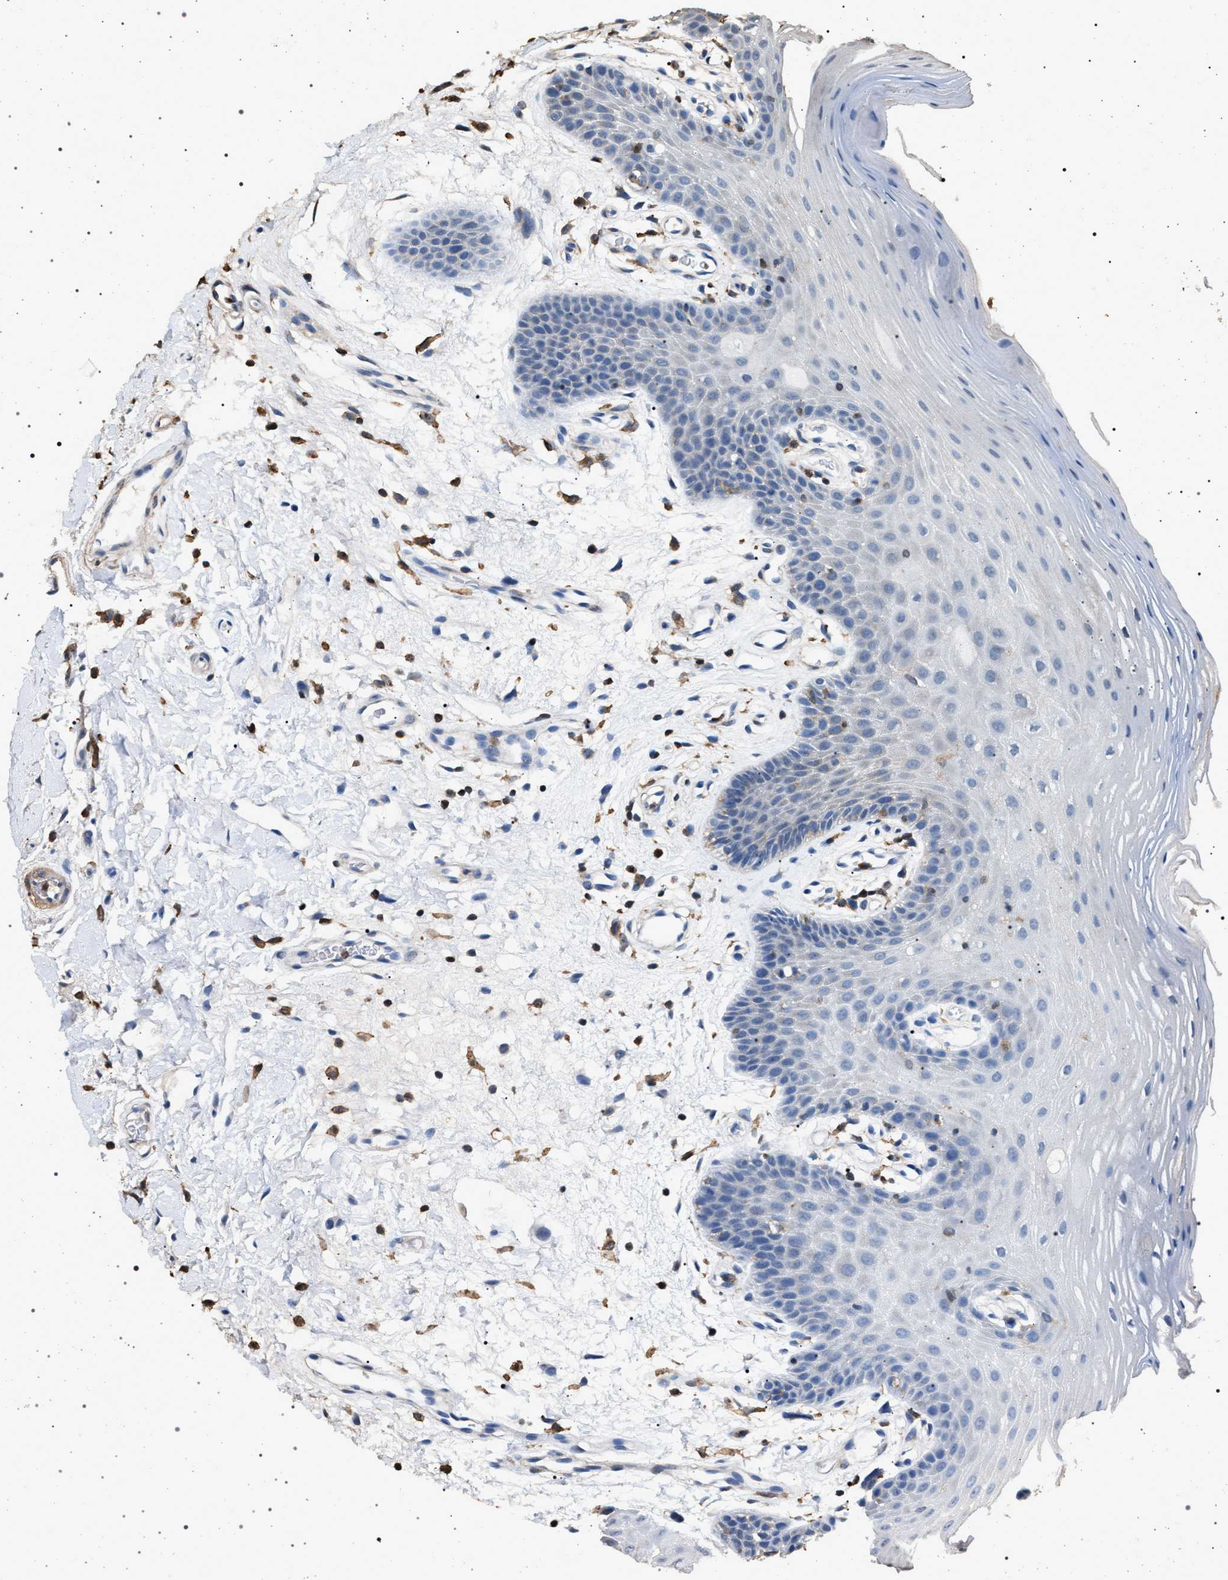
{"staining": {"intensity": "negative", "quantity": "none", "location": "none"}, "tissue": "oral mucosa", "cell_type": "Squamous epithelial cells", "image_type": "normal", "snomed": [{"axis": "morphology", "description": "Normal tissue, NOS"}, {"axis": "morphology", "description": "Squamous cell carcinoma, NOS"}, {"axis": "topography", "description": "Oral tissue"}, {"axis": "topography", "description": "Head-Neck"}], "caption": "This is a micrograph of IHC staining of benign oral mucosa, which shows no positivity in squamous epithelial cells. (Stains: DAB immunohistochemistry (IHC) with hematoxylin counter stain, Microscopy: brightfield microscopy at high magnification).", "gene": "SMAP2", "patient": {"sex": "male", "age": 71}}